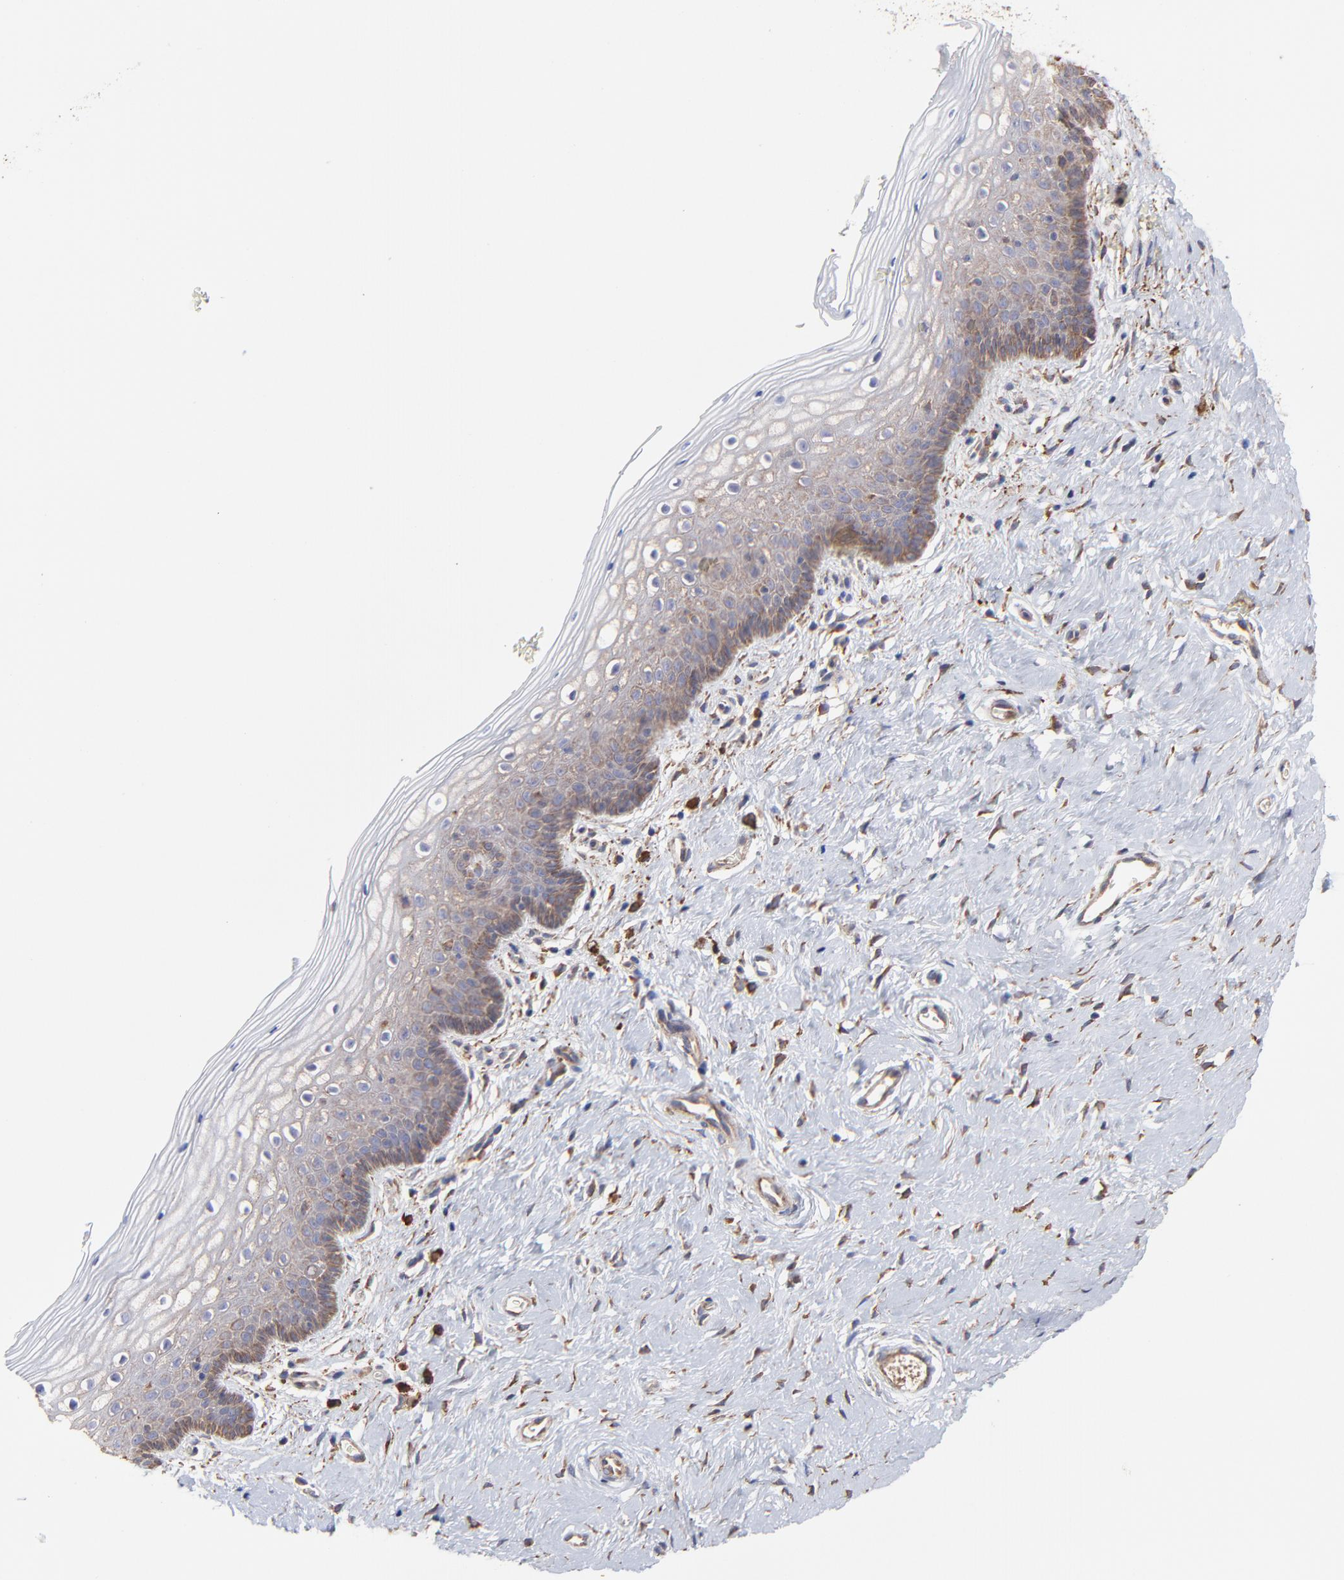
{"staining": {"intensity": "moderate", "quantity": "25%-75%", "location": "cytoplasmic/membranous"}, "tissue": "vagina", "cell_type": "Squamous epithelial cells", "image_type": "normal", "snomed": [{"axis": "morphology", "description": "Normal tissue, NOS"}, {"axis": "topography", "description": "Vagina"}], "caption": "Immunohistochemical staining of normal vagina exhibits 25%-75% levels of moderate cytoplasmic/membranous protein staining in about 25%-75% of squamous epithelial cells.", "gene": "PFKM", "patient": {"sex": "female", "age": 46}}